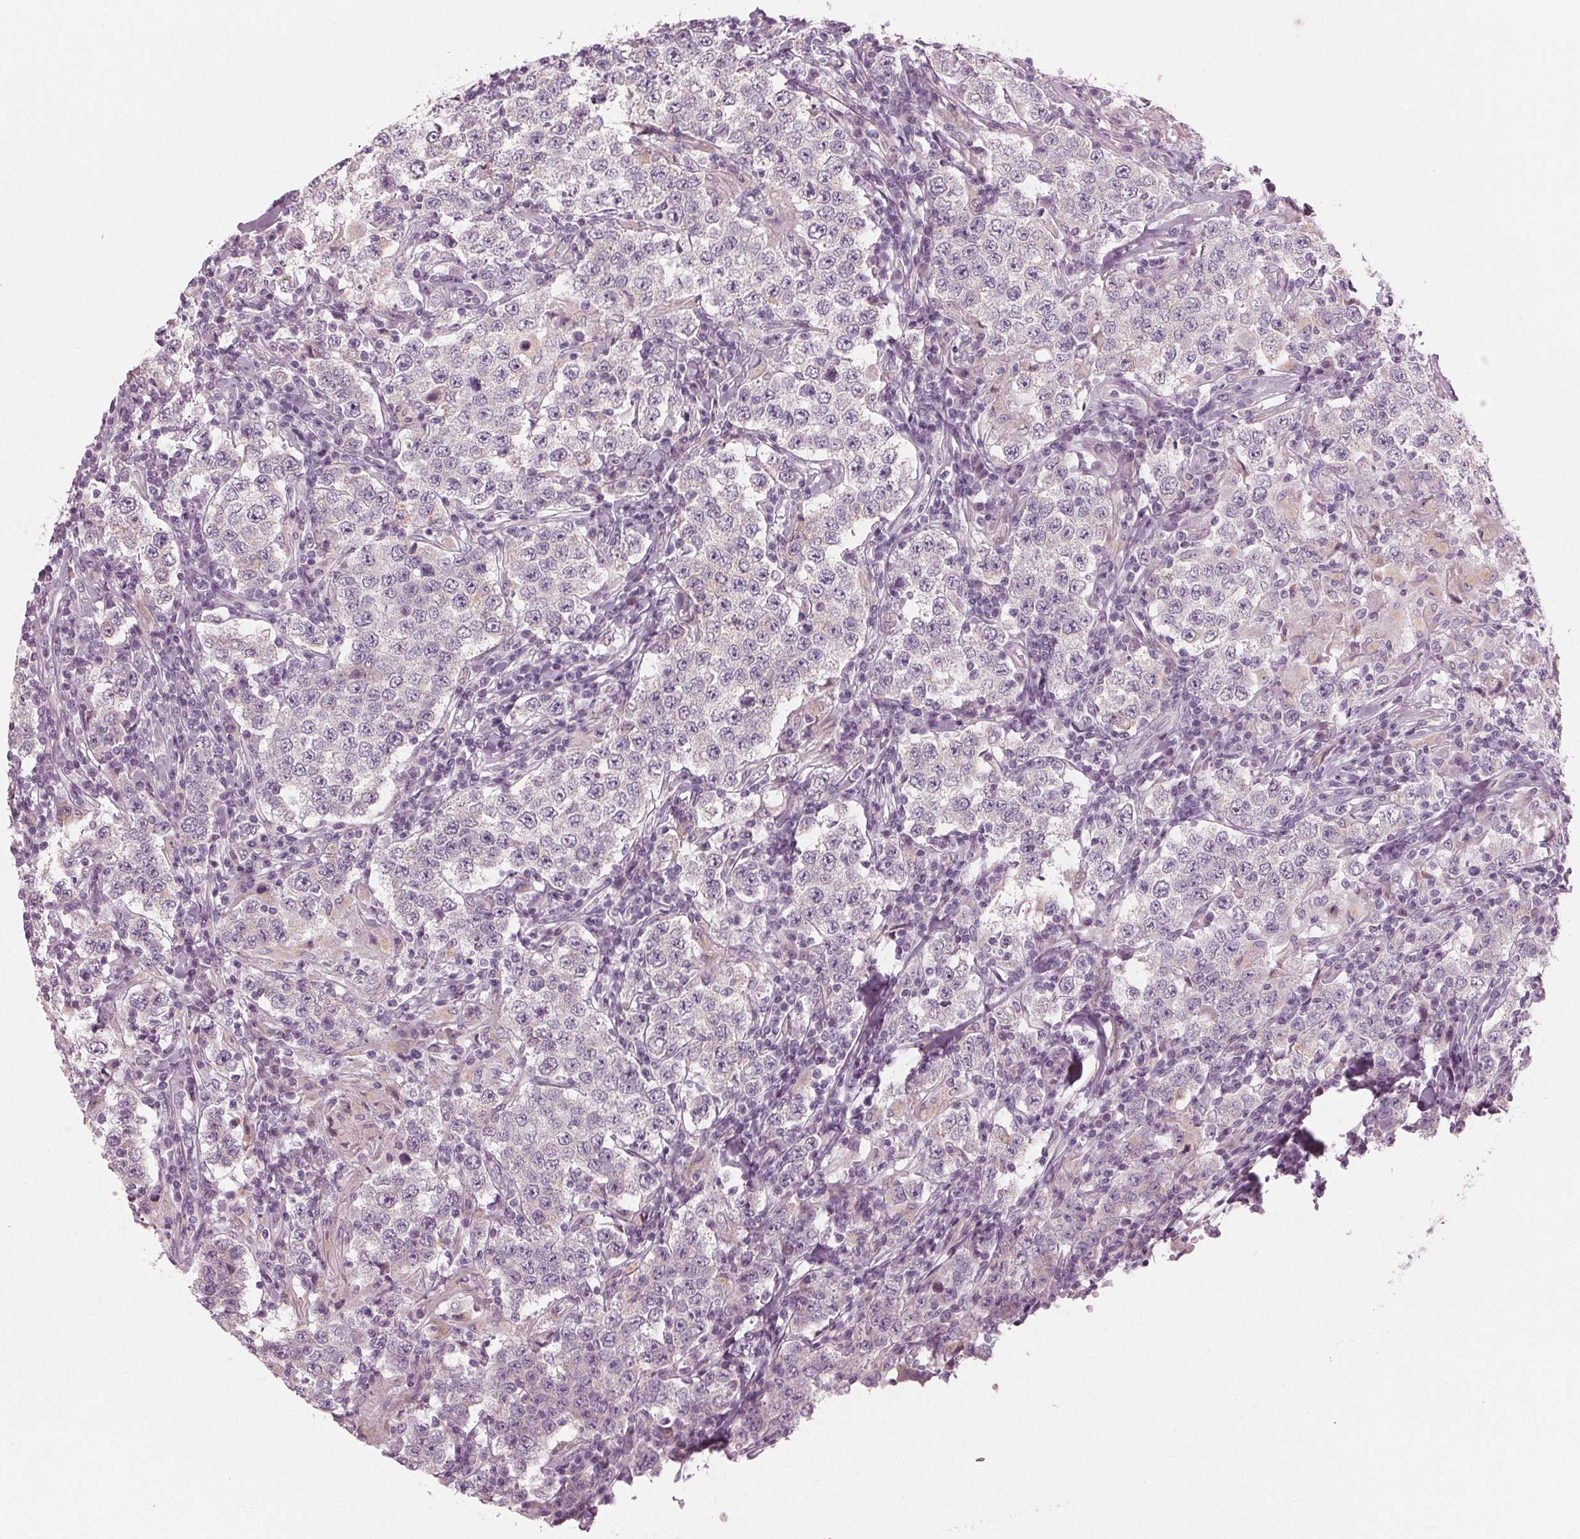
{"staining": {"intensity": "negative", "quantity": "none", "location": "none"}, "tissue": "testis cancer", "cell_type": "Tumor cells", "image_type": "cancer", "snomed": [{"axis": "morphology", "description": "Seminoma, NOS"}, {"axis": "morphology", "description": "Carcinoma, Embryonal, NOS"}, {"axis": "topography", "description": "Testis"}], "caption": "High magnification brightfield microscopy of seminoma (testis) stained with DAB (brown) and counterstained with hematoxylin (blue): tumor cells show no significant staining.", "gene": "PRAP1", "patient": {"sex": "male", "age": 41}}